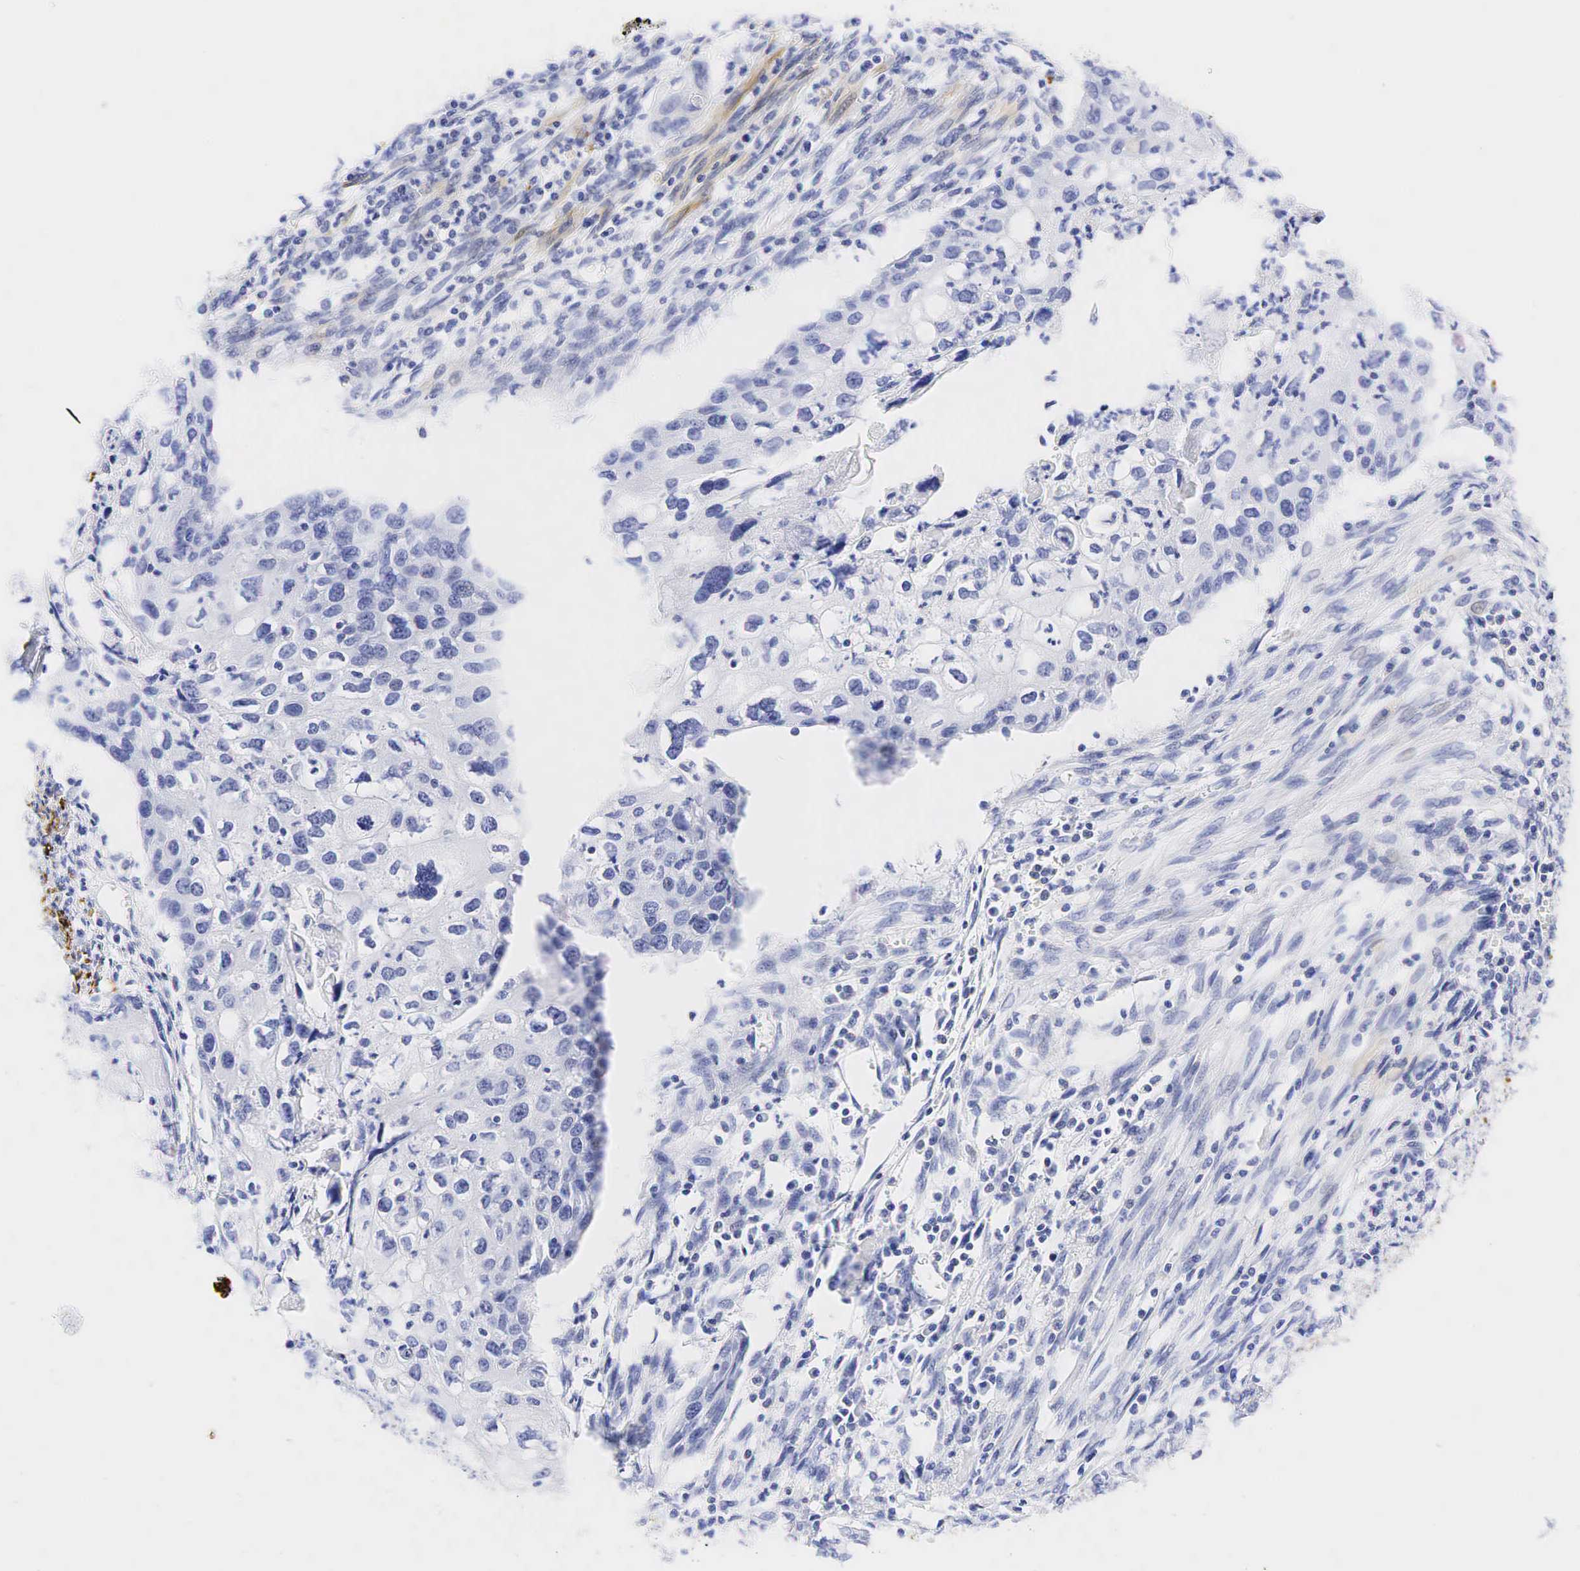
{"staining": {"intensity": "negative", "quantity": "none", "location": "none"}, "tissue": "urothelial cancer", "cell_type": "Tumor cells", "image_type": "cancer", "snomed": [{"axis": "morphology", "description": "Urothelial carcinoma, High grade"}, {"axis": "topography", "description": "Urinary bladder"}], "caption": "Tumor cells show no significant protein staining in urothelial carcinoma (high-grade).", "gene": "CALD1", "patient": {"sex": "male", "age": 54}}